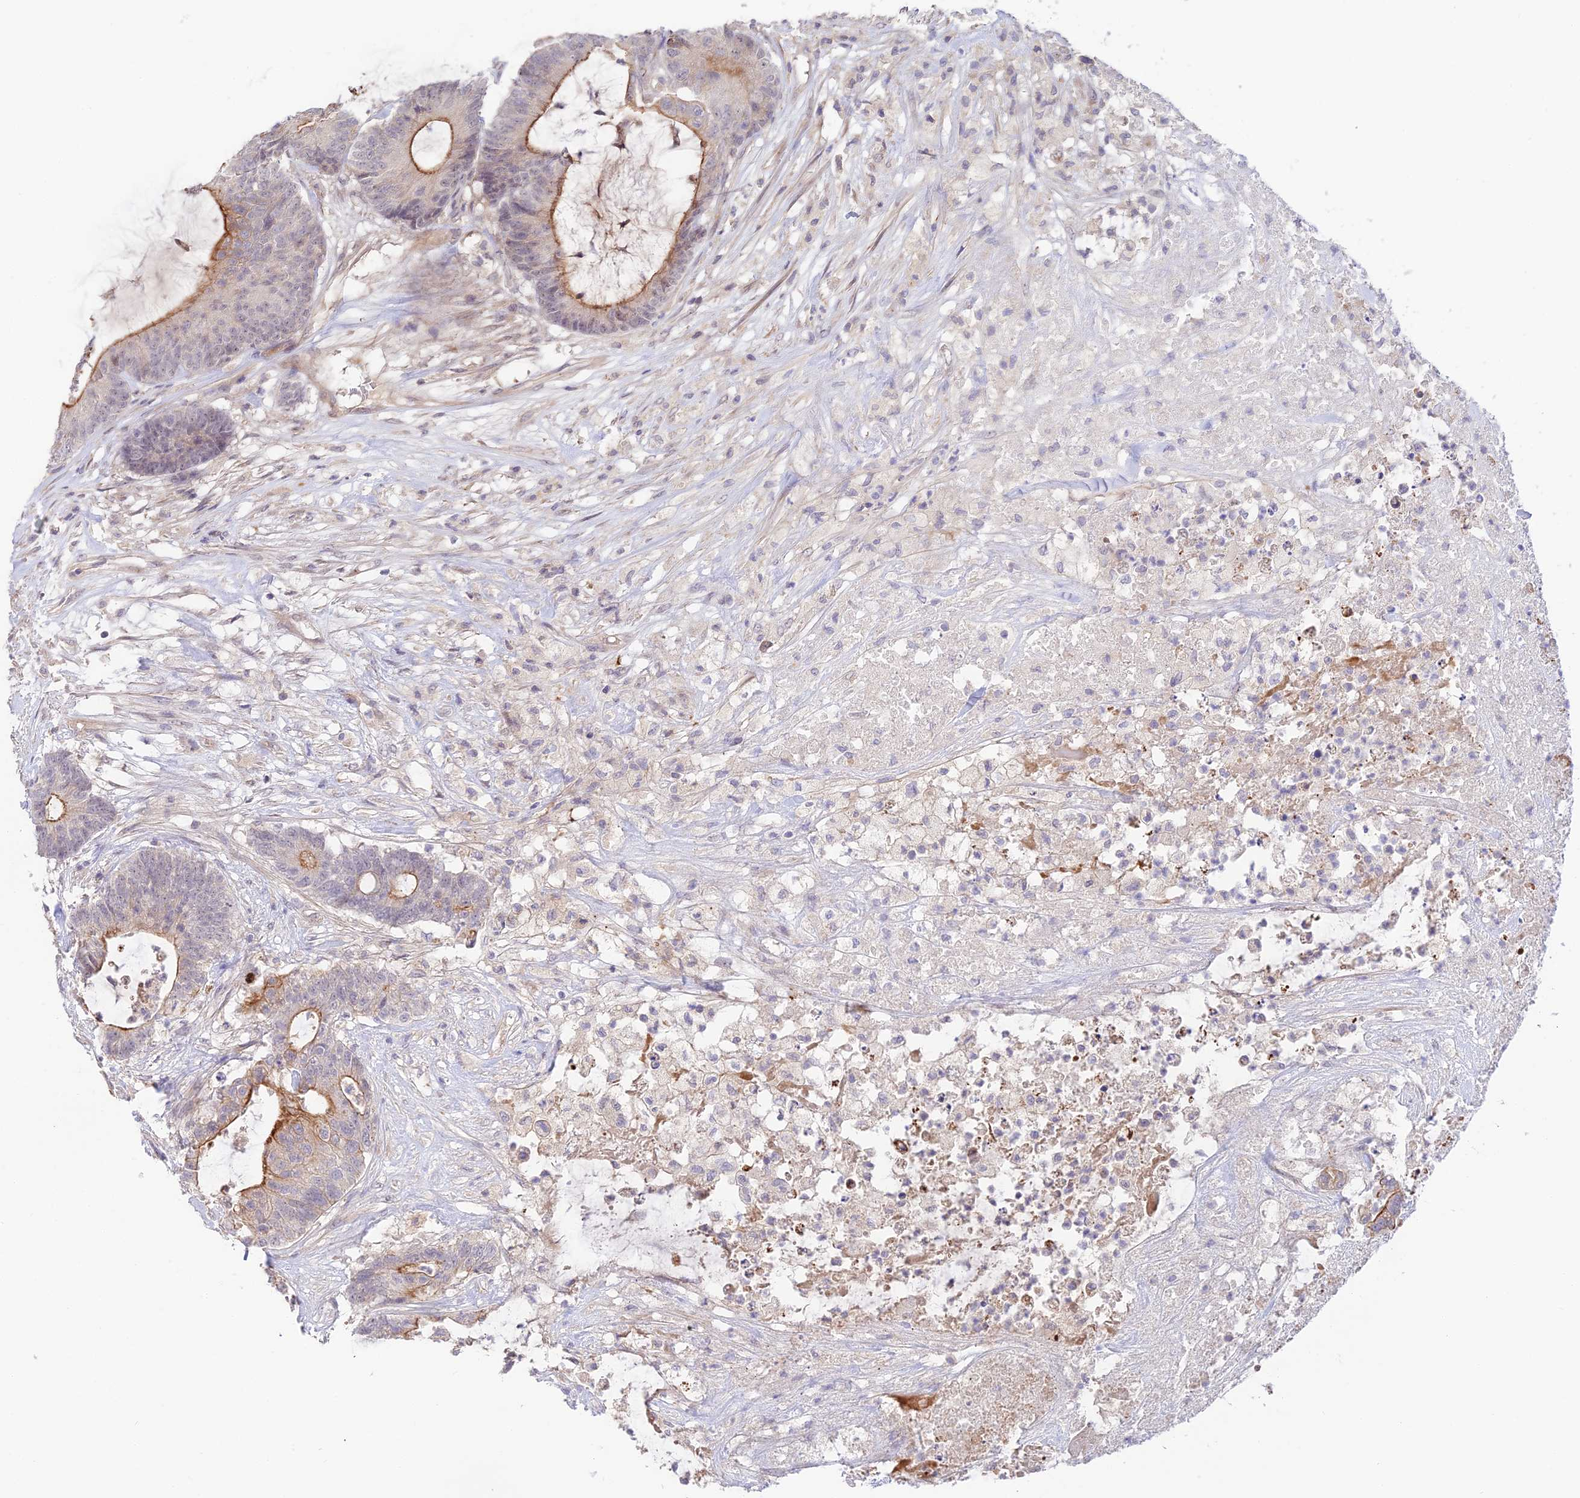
{"staining": {"intensity": "moderate", "quantity": "25%-75%", "location": "cytoplasmic/membranous"}, "tissue": "colorectal cancer", "cell_type": "Tumor cells", "image_type": "cancer", "snomed": [{"axis": "morphology", "description": "Adenocarcinoma, NOS"}, {"axis": "topography", "description": "Colon"}], "caption": "Tumor cells demonstrate medium levels of moderate cytoplasmic/membranous staining in about 25%-75% of cells in colorectal cancer. (Brightfield microscopy of DAB IHC at high magnification).", "gene": "CAMSAP3", "patient": {"sex": "female", "age": 84}}